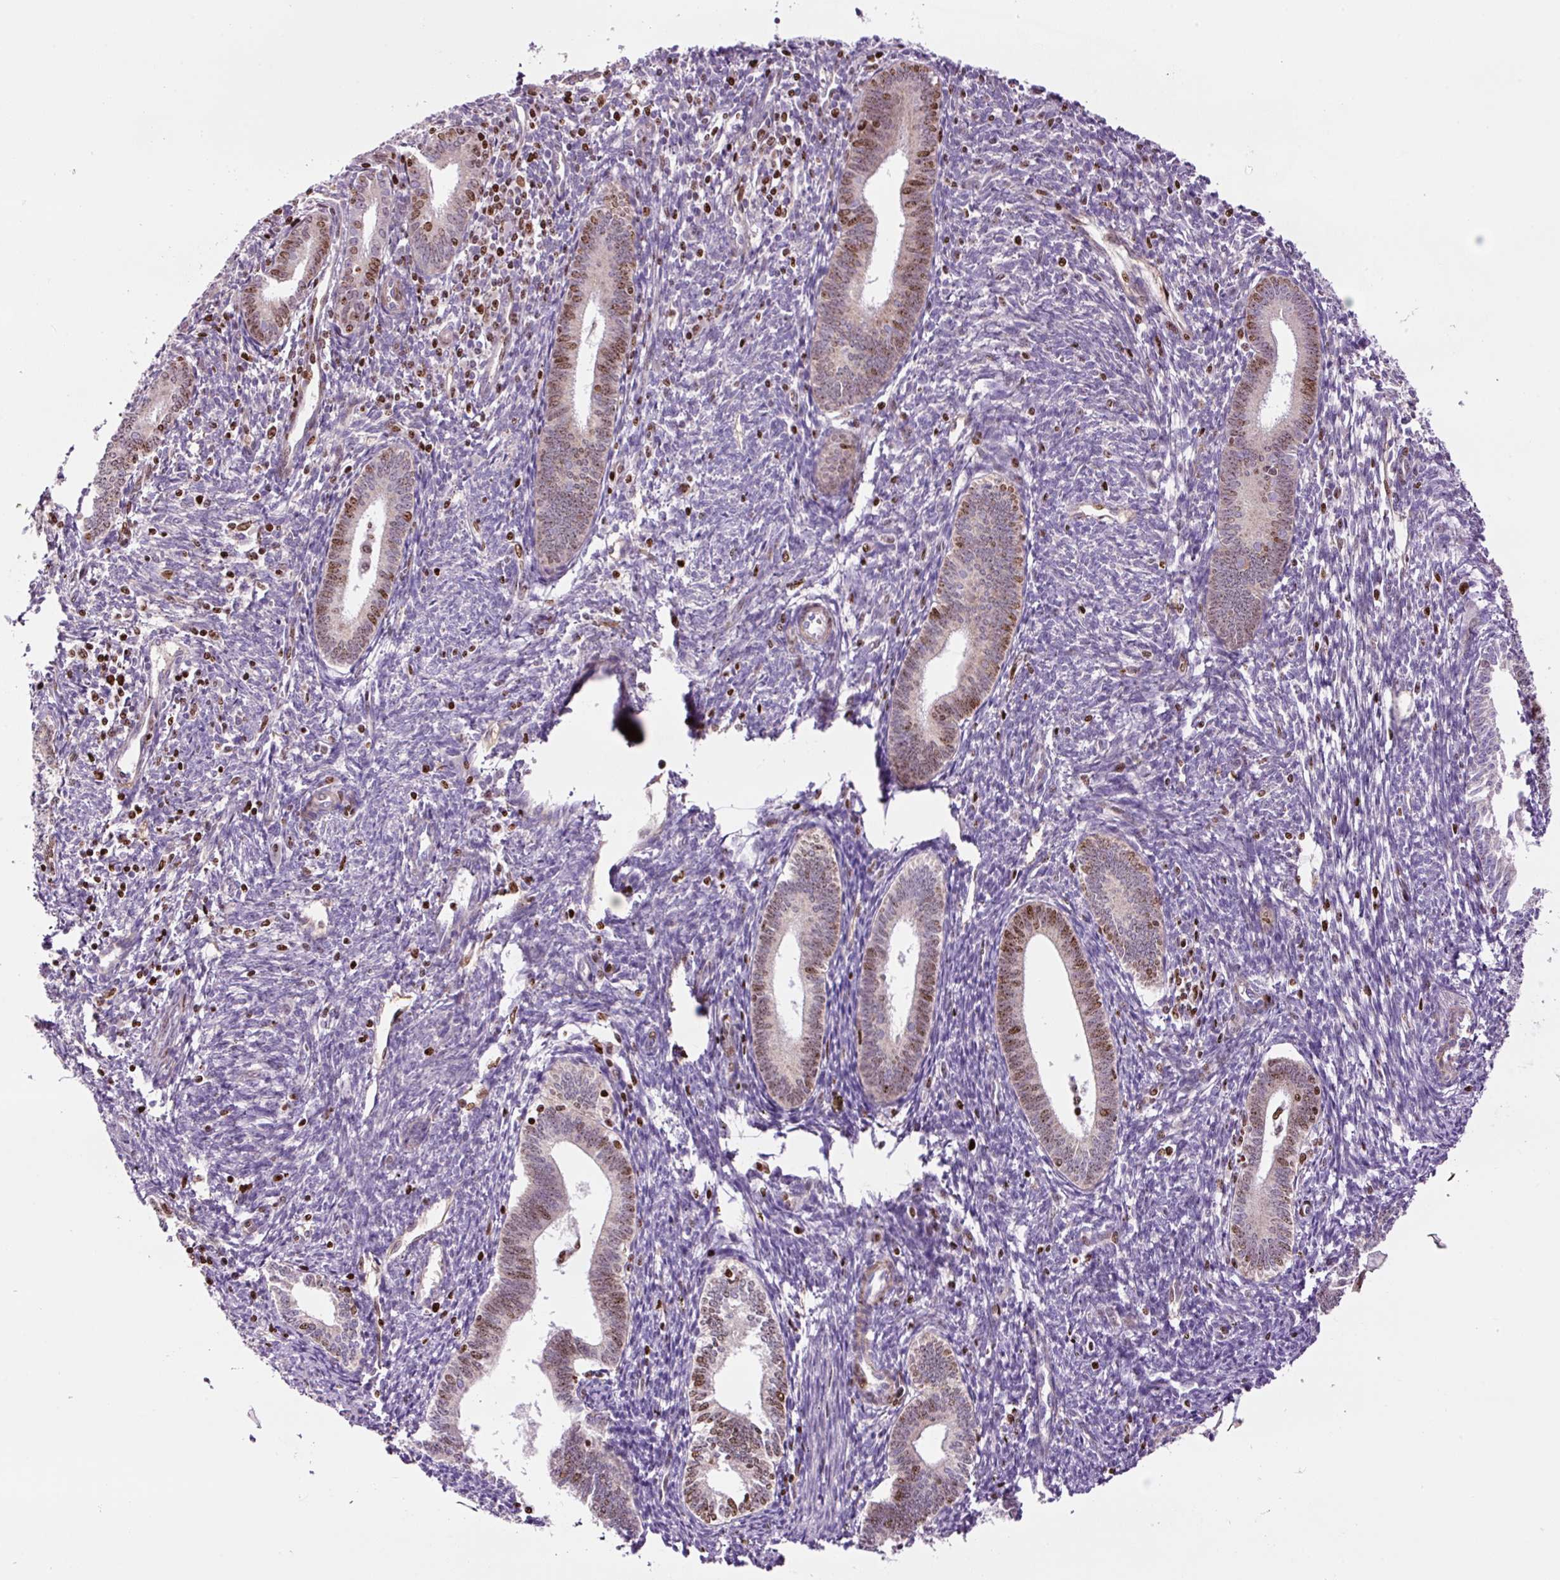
{"staining": {"intensity": "negative", "quantity": "none", "location": "none"}, "tissue": "endometrium", "cell_type": "Cells in endometrial stroma", "image_type": "normal", "snomed": [{"axis": "morphology", "description": "Normal tissue, NOS"}, {"axis": "topography", "description": "Endometrium"}], "caption": "Immunohistochemistry histopathology image of normal endometrium stained for a protein (brown), which shows no expression in cells in endometrial stroma.", "gene": "TMEM8B", "patient": {"sex": "female", "age": 41}}